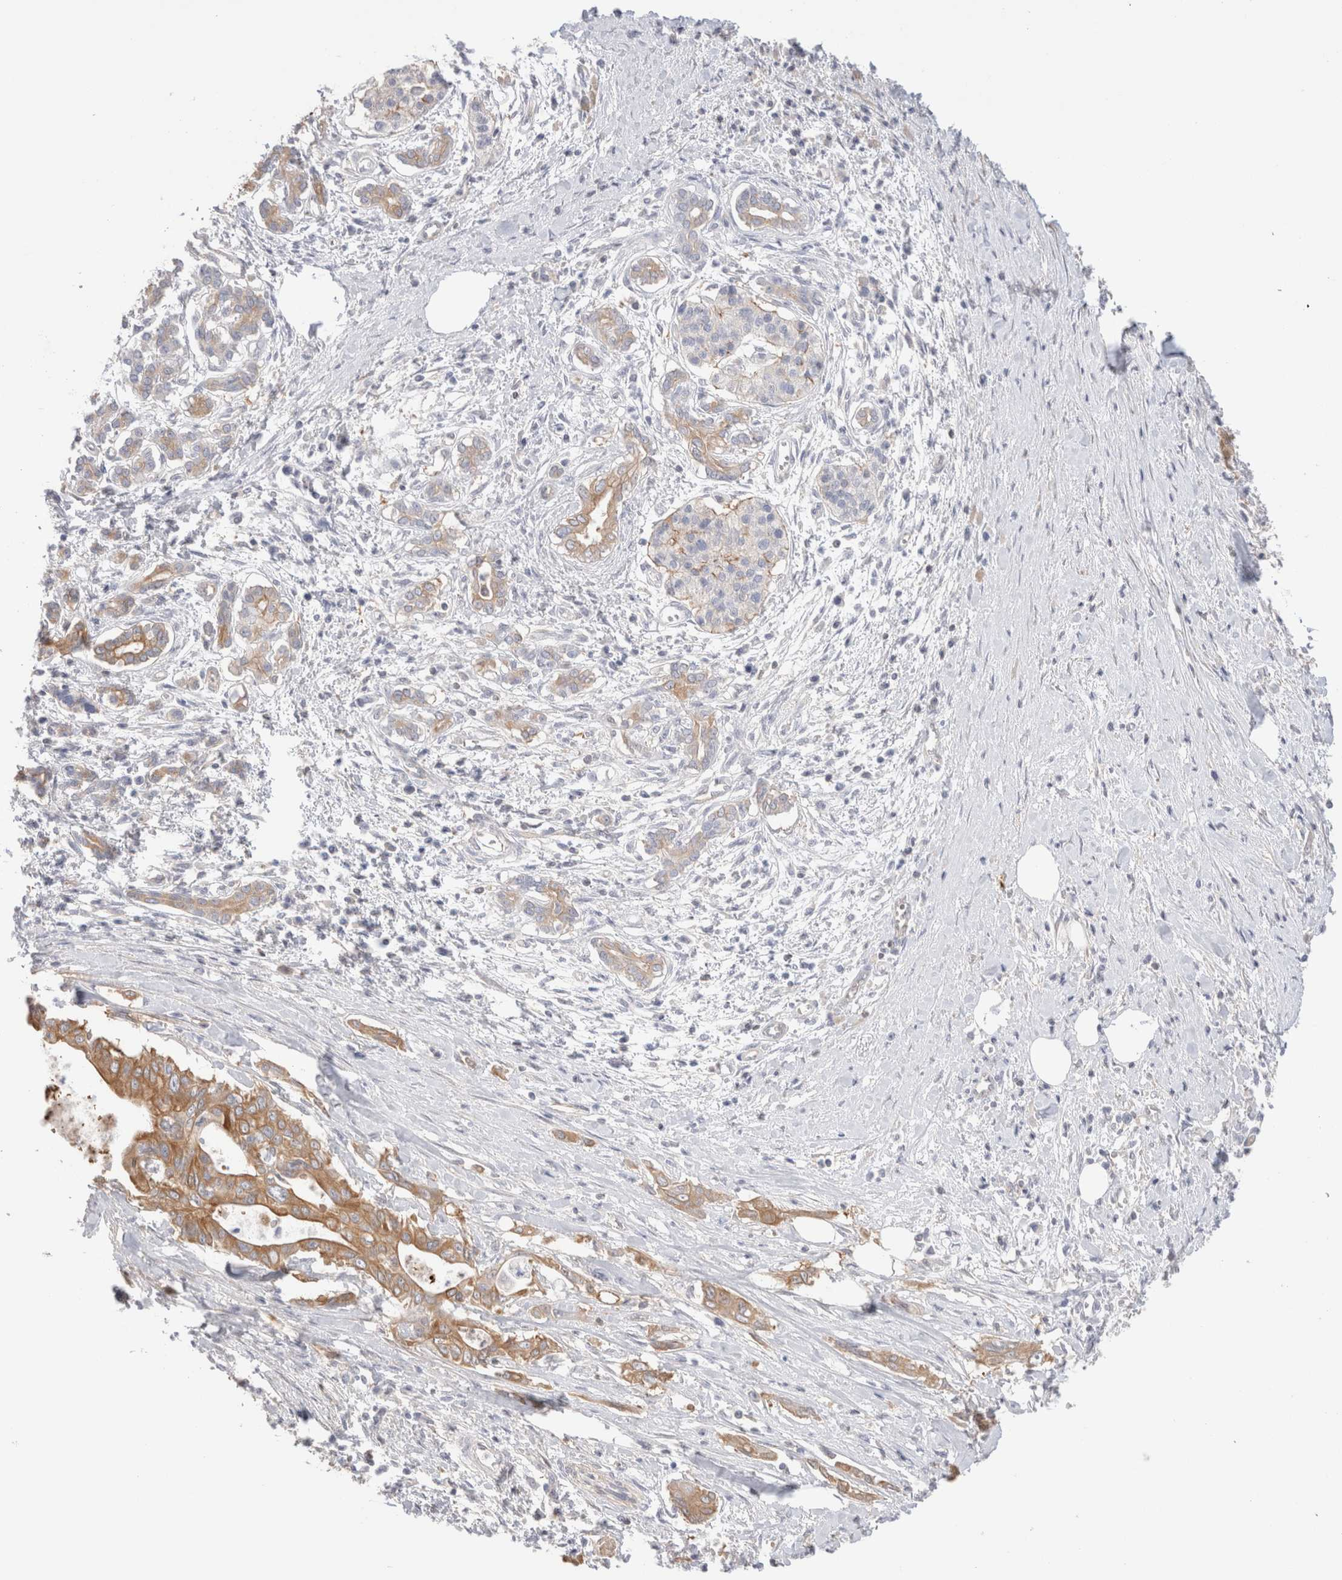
{"staining": {"intensity": "moderate", "quantity": "25%-75%", "location": "cytoplasmic/membranous"}, "tissue": "pancreatic cancer", "cell_type": "Tumor cells", "image_type": "cancer", "snomed": [{"axis": "morphology", "description": "Adenocarcinoma, NOS"}, {"axis": "topography", "description": "Pancreas"}], "caption": "Pancreatic cancer (adenocarcinoma) stained for a protein exhibits moderate cytoplasmic/membranous positivity in tumor cells. The protein of interest is stained brown, and the nuclei are stained in blue (DAB IHC with brightfield microscopy, high magnification).", "gene": "CAPN2", "patient": {"sex": "male", "age": 58}}